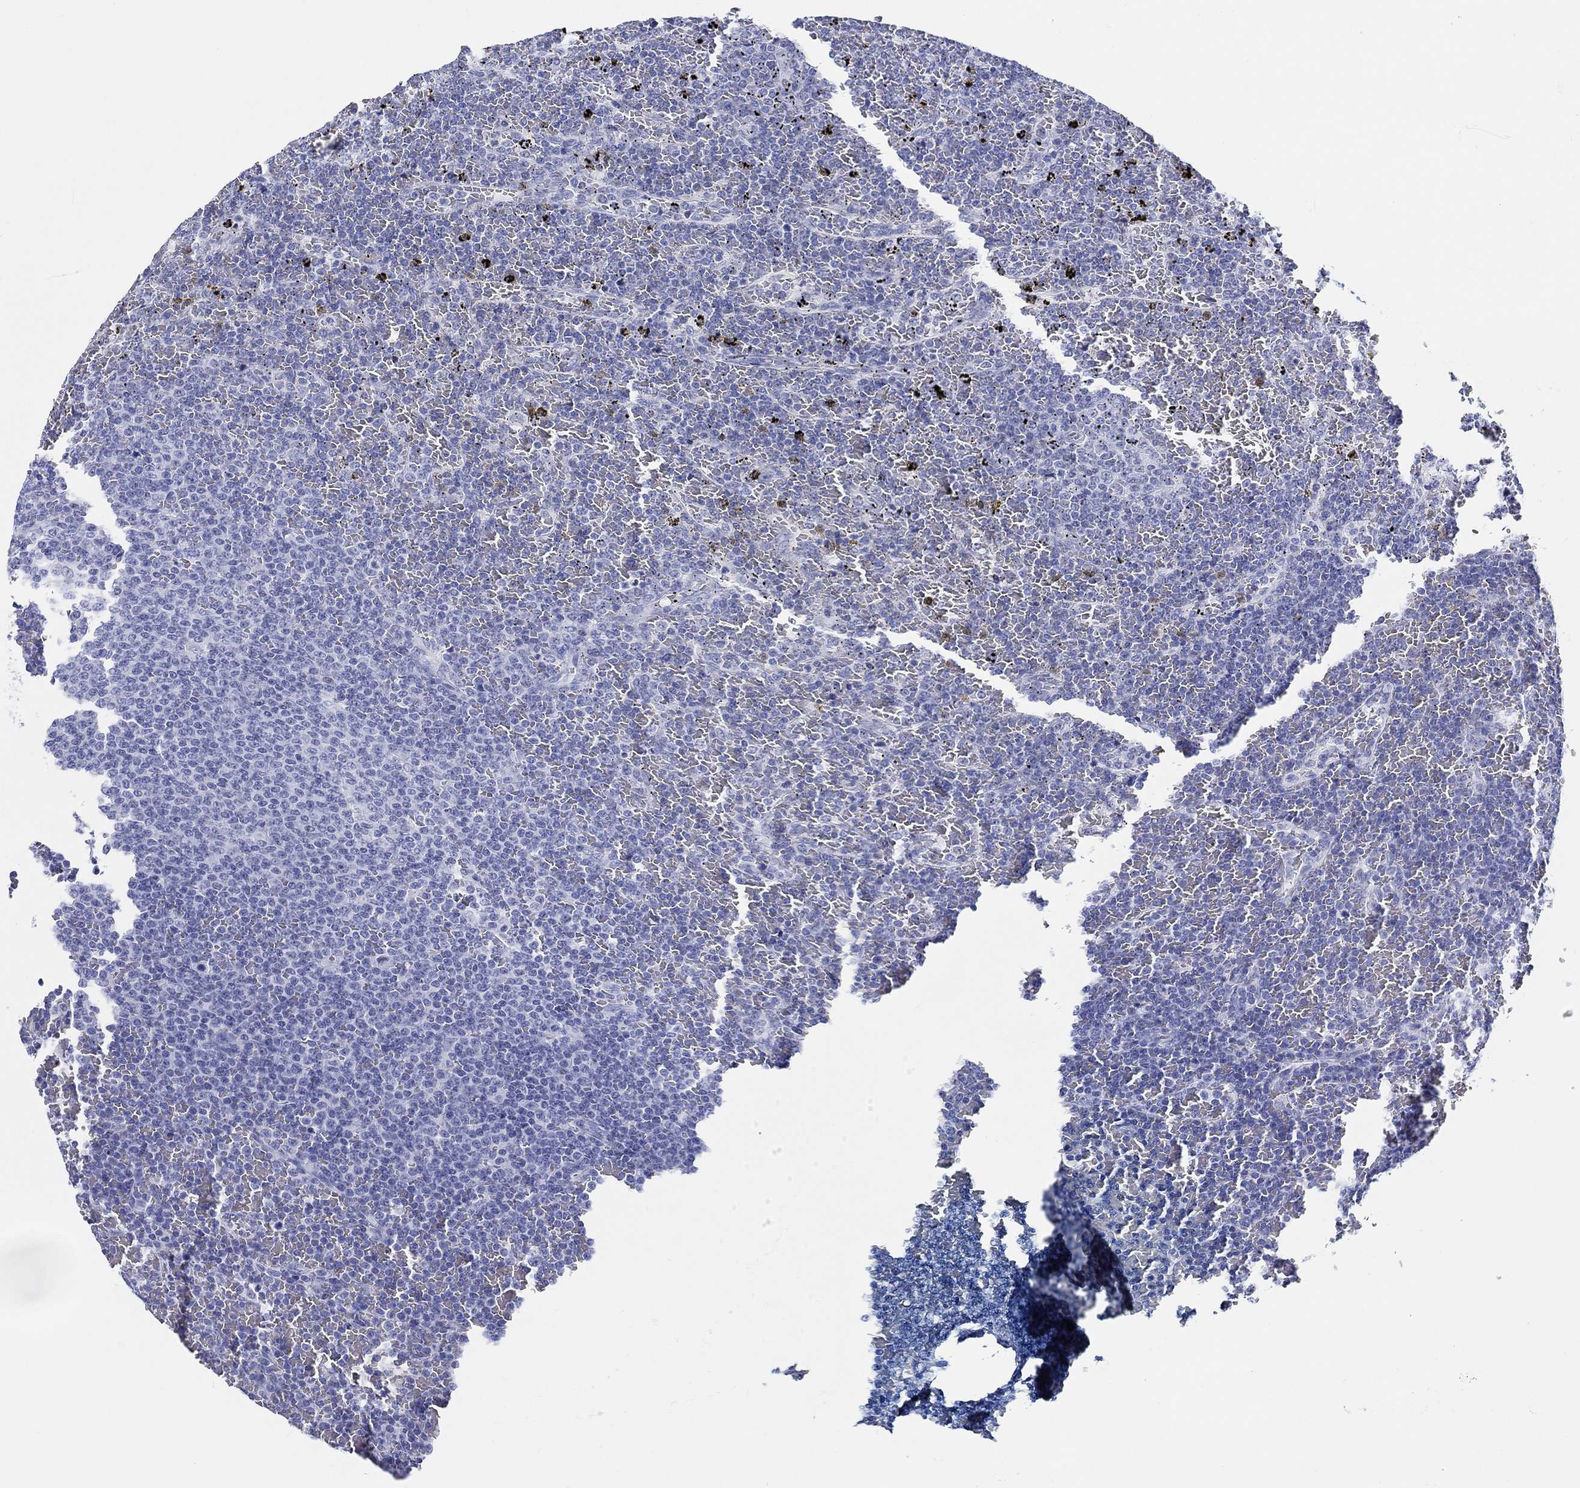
{"staining": {"intensity": "negative", "quantity": "none", "location": "none"}, "tissue": "lymphoma", "cell_type": "Tumor cells", "image_type": "cancer", "snomed": [{"axis": "morphology", "description": "Malignant lymphoma, non-Hodgkin's type, Low grade"}, {"axis": "topography", "description": "Spleen"}], "caption": "A high-resolution photomicrograph shows immunohistochemistry (IHC) staining of lymphoma, which shows no significant expression in tumor cells. (DAB immunohistochemistry visualized using brightfield microscopy, high magnification).", "gene": "H1-1", "patient": {"sex": "female", "age": 77}}